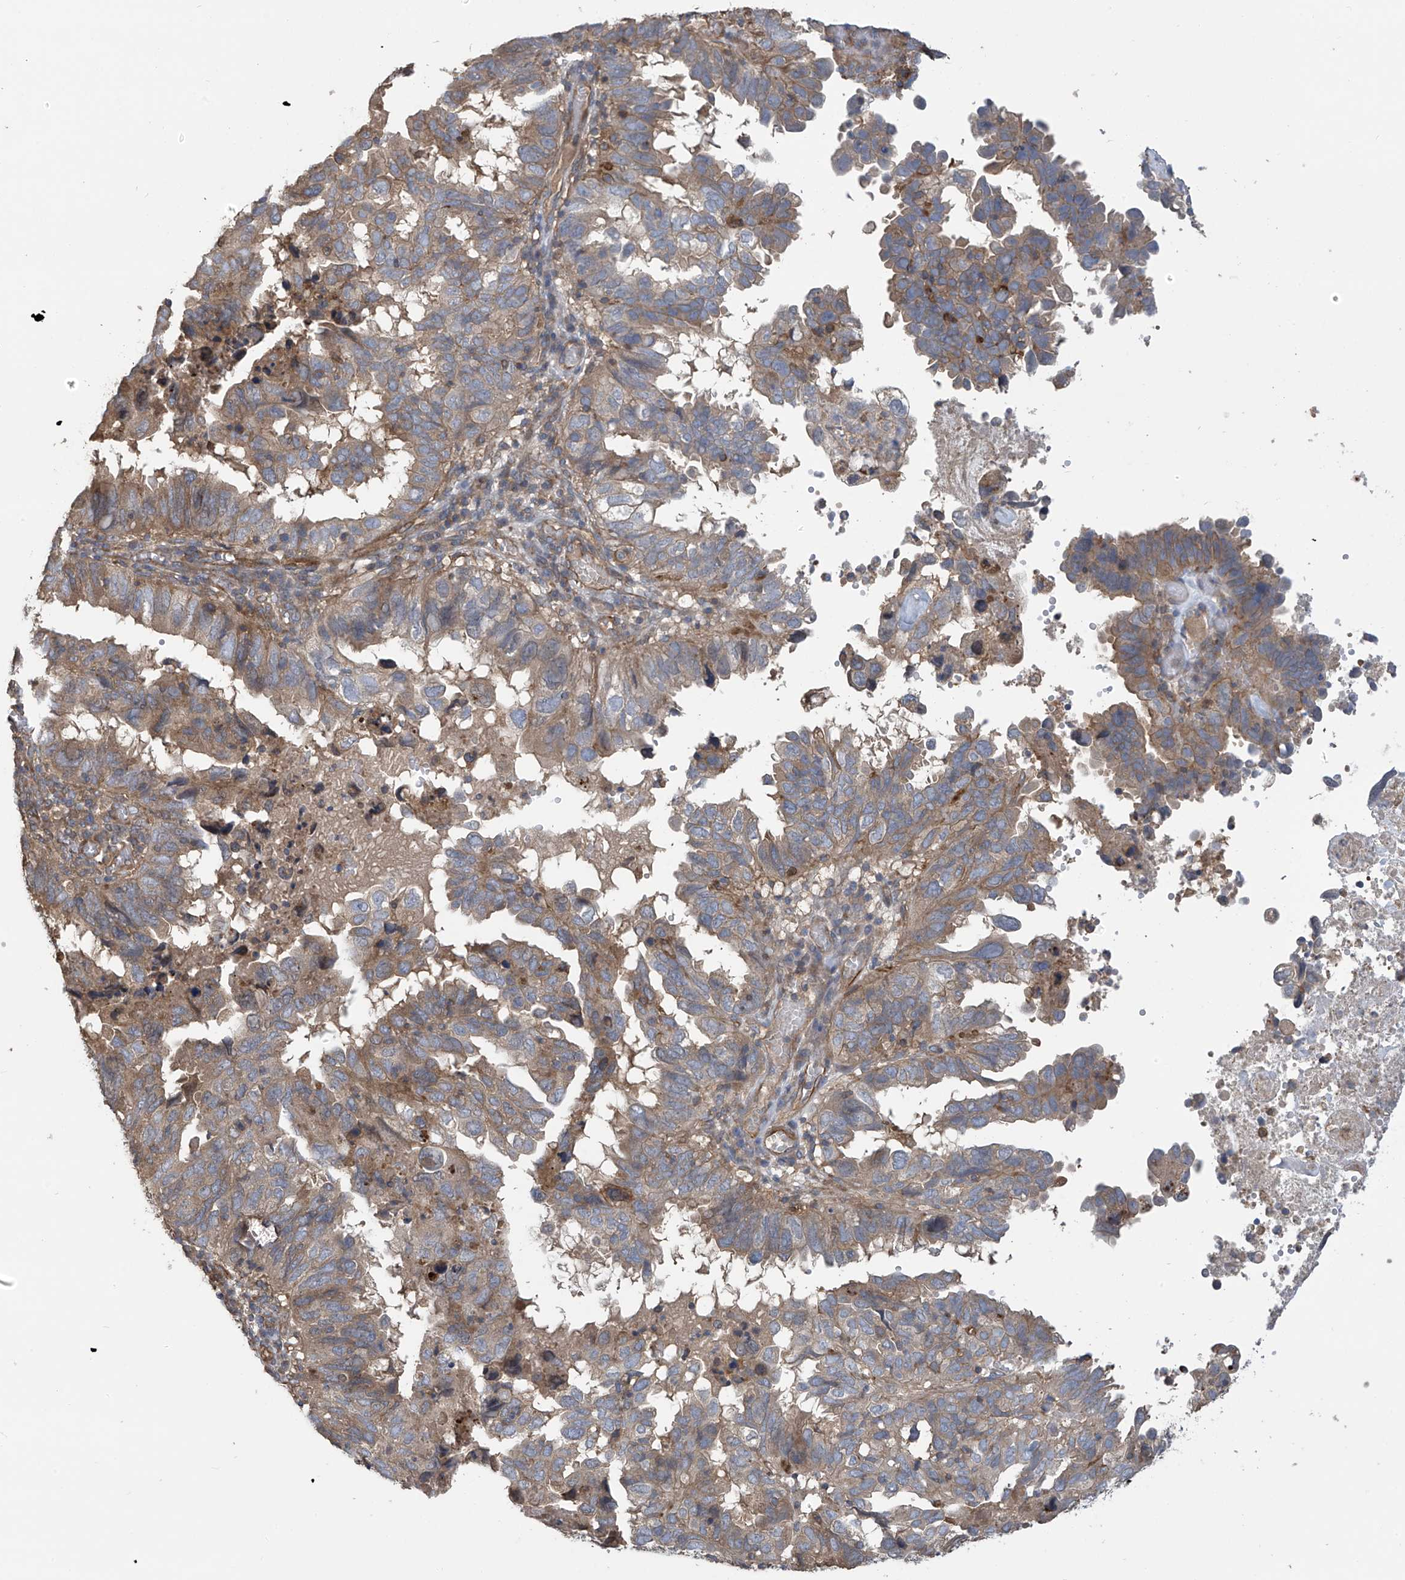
{"staining": {"intensity": "moderate", "quantity": ">75%", "location": "cytoplasmic/membranous"}, "tissue": "endometrial cancer", "cell_type": "Tumor cells", "image_type": "cancer", "snomed": [{"axis": "morphology", "description": "Adenocarcinoma, NOS"}, {"axis": "topography", "description": "Uterus"}], "caption": "Adenocarcinoma (endometrial) stained with IHC exhibits moderate cytoplasmic/membranous positivity in about >75% of tumor cells.", "gene": "PHACTR4", "patient": {"sex": "female", "age": 77}}